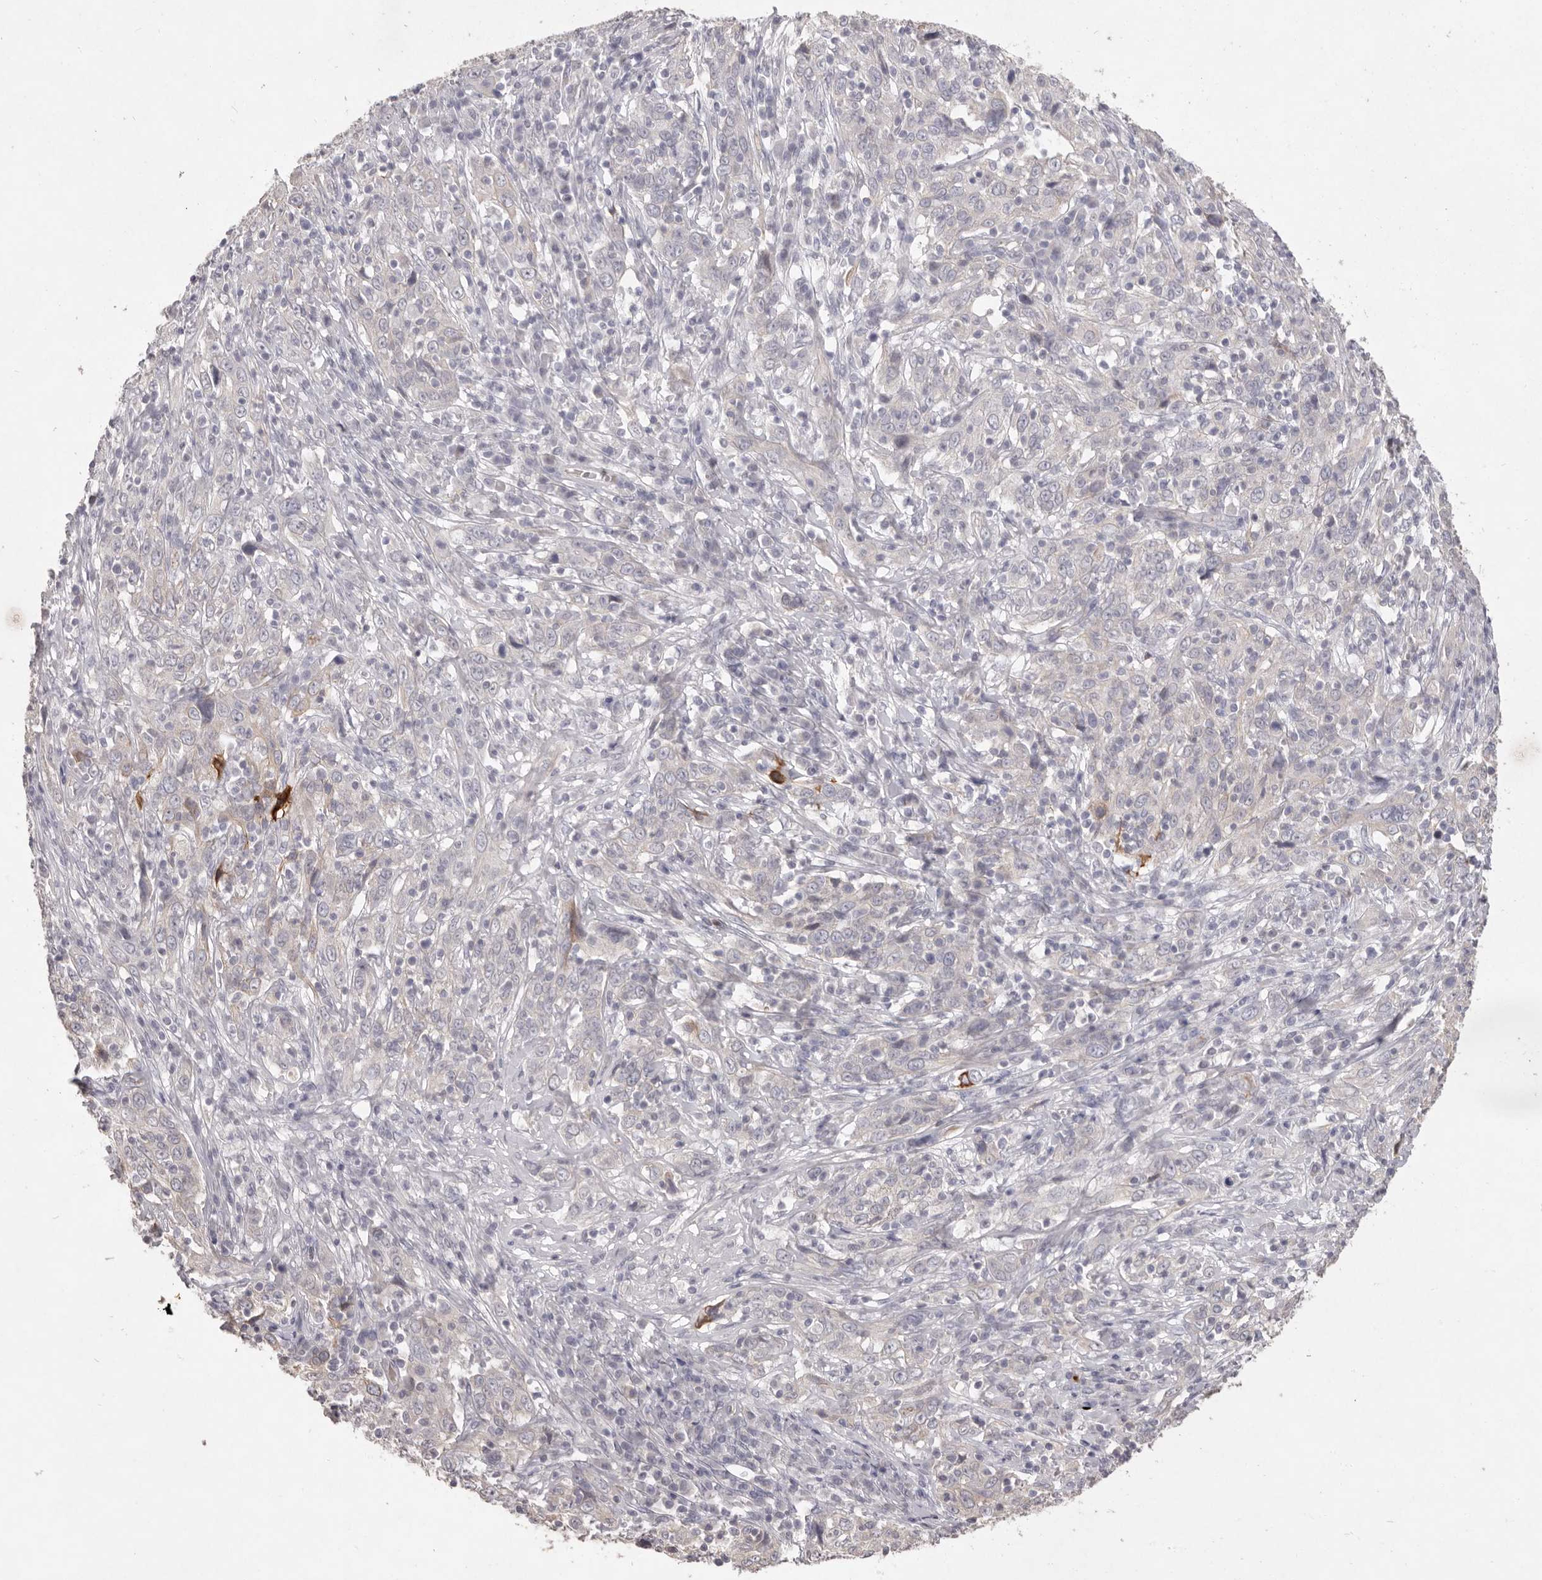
{"staining": {"intensity": "negative", "quantity": "none", "location": "none"}, "tissue": "cervical cancer", "cell_type": "Tumor cells", "image_type": "cancer", "snomed": [{"axis": "morphology", "description": "Squamous cell carcinoma, NOS"}, {"axis": "topography", "description": "Cervix"}], "caption": "Tumor cells are negative for brown protein staining in cervical cancer.", "gene": "ZYG11B", "patient": {"sex": "female", "age": 46}}